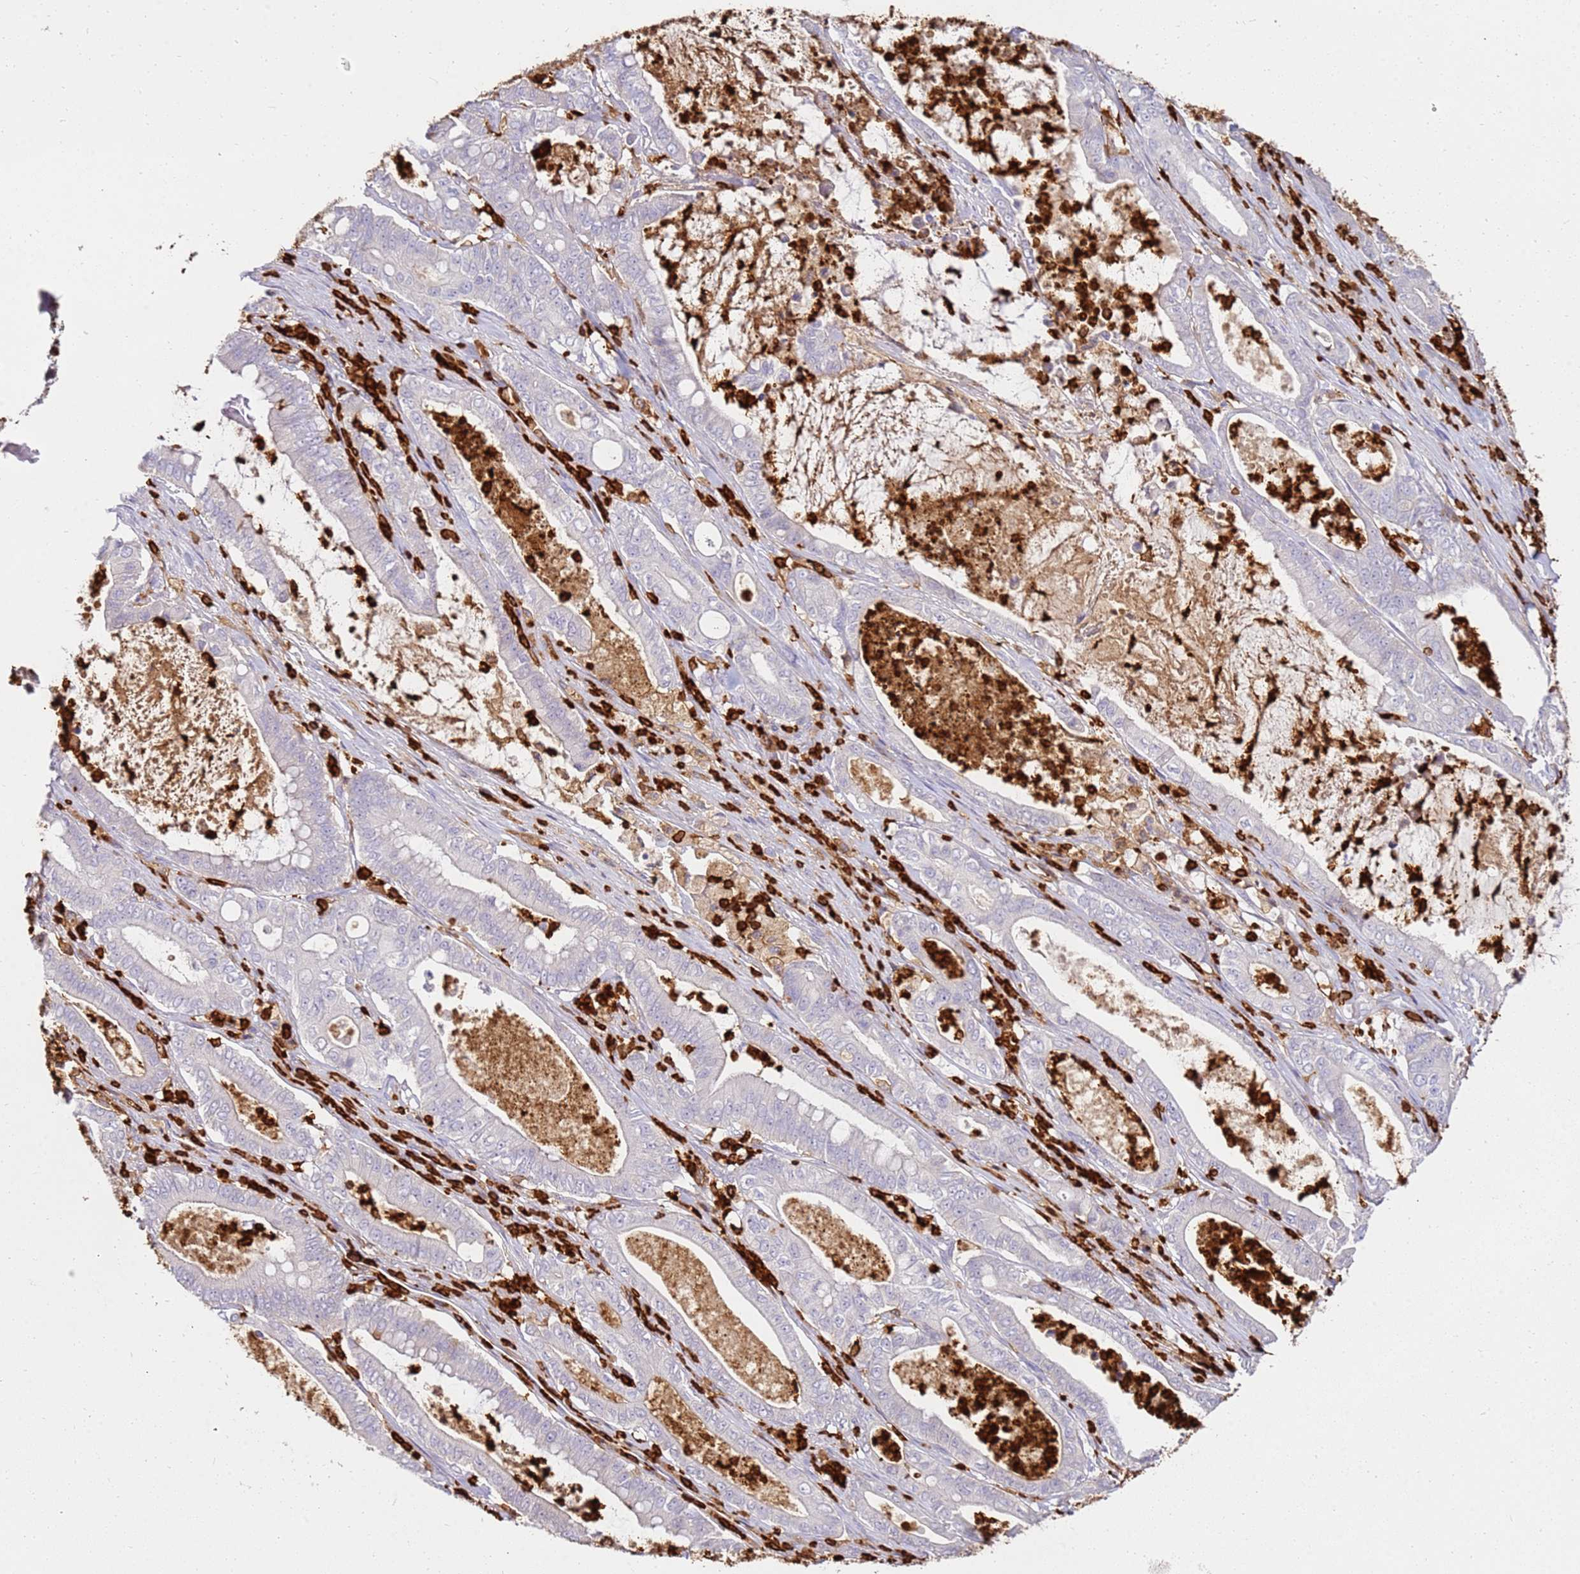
{"staining": {"intensity": "negative", "quantity": "none", "location": "none"}, "tissue": "pancreatic cancer", "cell_type": "Tumor cells", "image_type": "cancer", "snomed": [{"axis": "morphology", "description": "Adenocarcinoma, NOS"}, {"axis": "topography", "description": "Pancreas"}], "caption": "A high-resolution image shows IHC staining of pancreatic cancer (adenocarcinoma), which reveals no significant staining in tumor cells.", "gene": "CORO1A", "patient": {"sex": "male", "age": 71}}